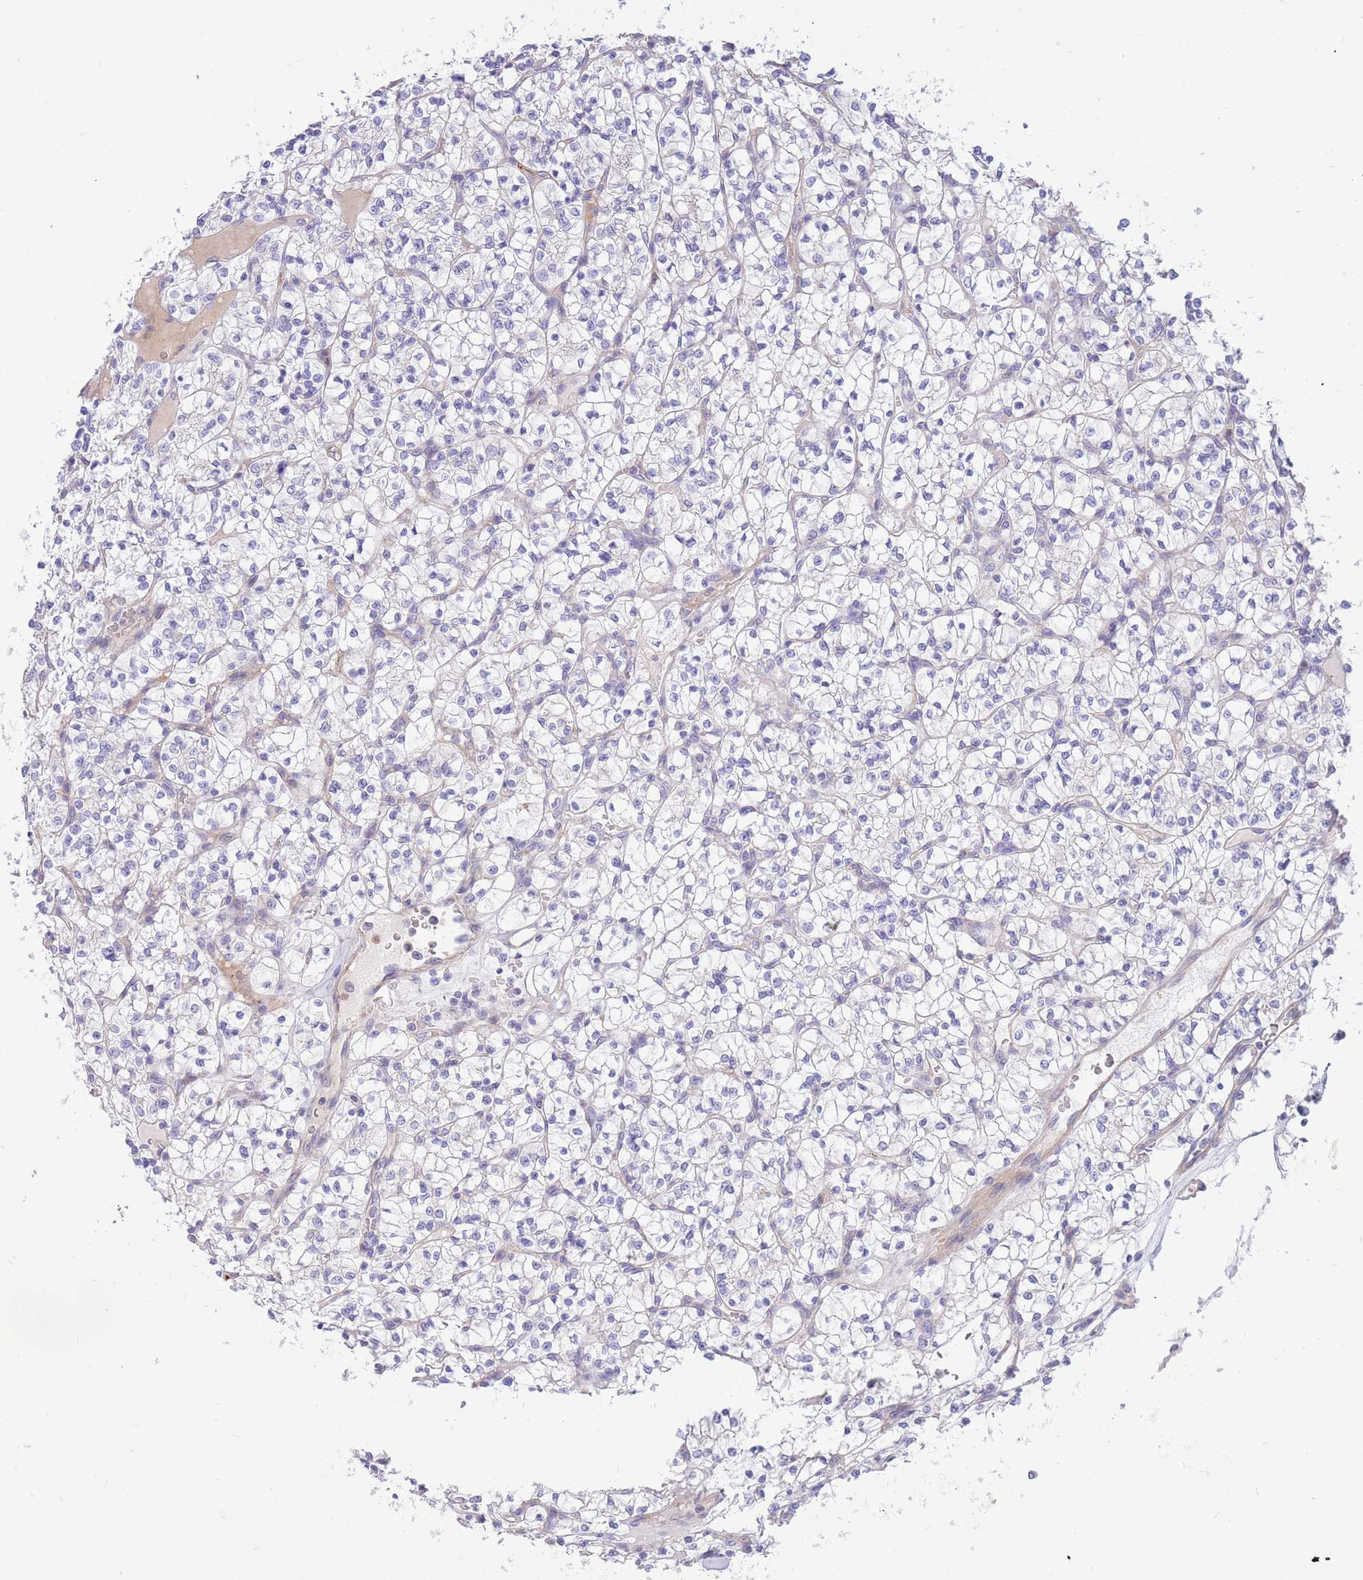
{"staining": {"intensity": "negative", "quantity": "none", "location": "none"}, "tissue": "renal cancer", "cell_type": "Tumor cells", "image_type": "cancer", "snomed": [{"axis": "morphology", "description": "Adenocarcinoma, NOS"}, {"axis": "topography", "description": "Kidney"}], "caption": "A high-resolution photomicrograph shows immunohistochemistry (IHC) staining of adenocarcinoma (renal), which demonstrates no significant positivity in tumor cells.", "gene": "SULT1A1", "patient": {"sex": "female", "age": 64}}